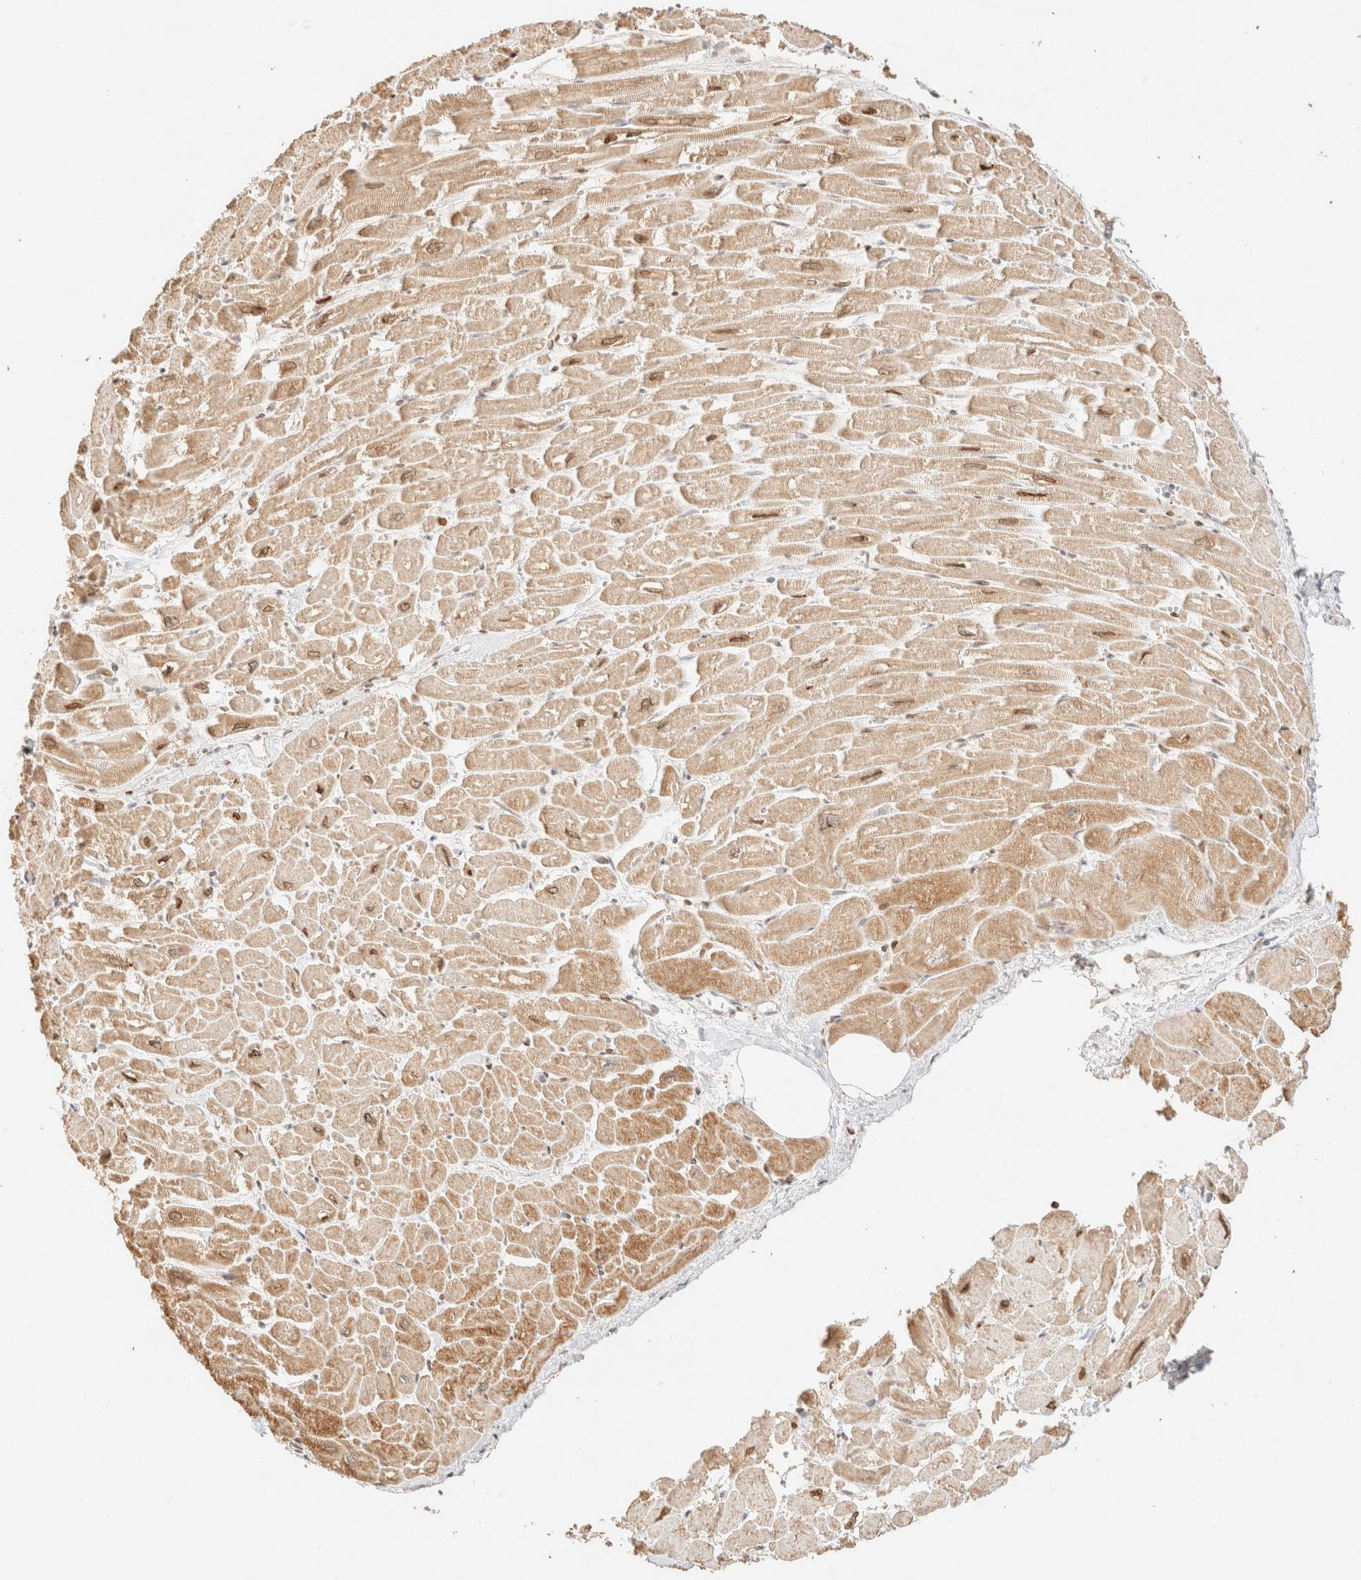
{"staining": {"intensity": "moderate", "quantity": ">75%", "location": "cytoplasmic/membranous,nuclear"}, "tissue": "heart muscle", "cell_type": "Cardiomyocytes", "image_type": "normal", "snomed": [{"axis": "morphology", "description": "Normal tissue, NOS"}, {"axis": "topography", "description": "Heart"}], "caption": "Protein staining reveals moderate cytoplasmic/membranous,nuclear staining in about >75% of cardiomyocytes in benign heart muscle.", "gene": "TACO1", "patient": {"sex": "male", "age": 54}}